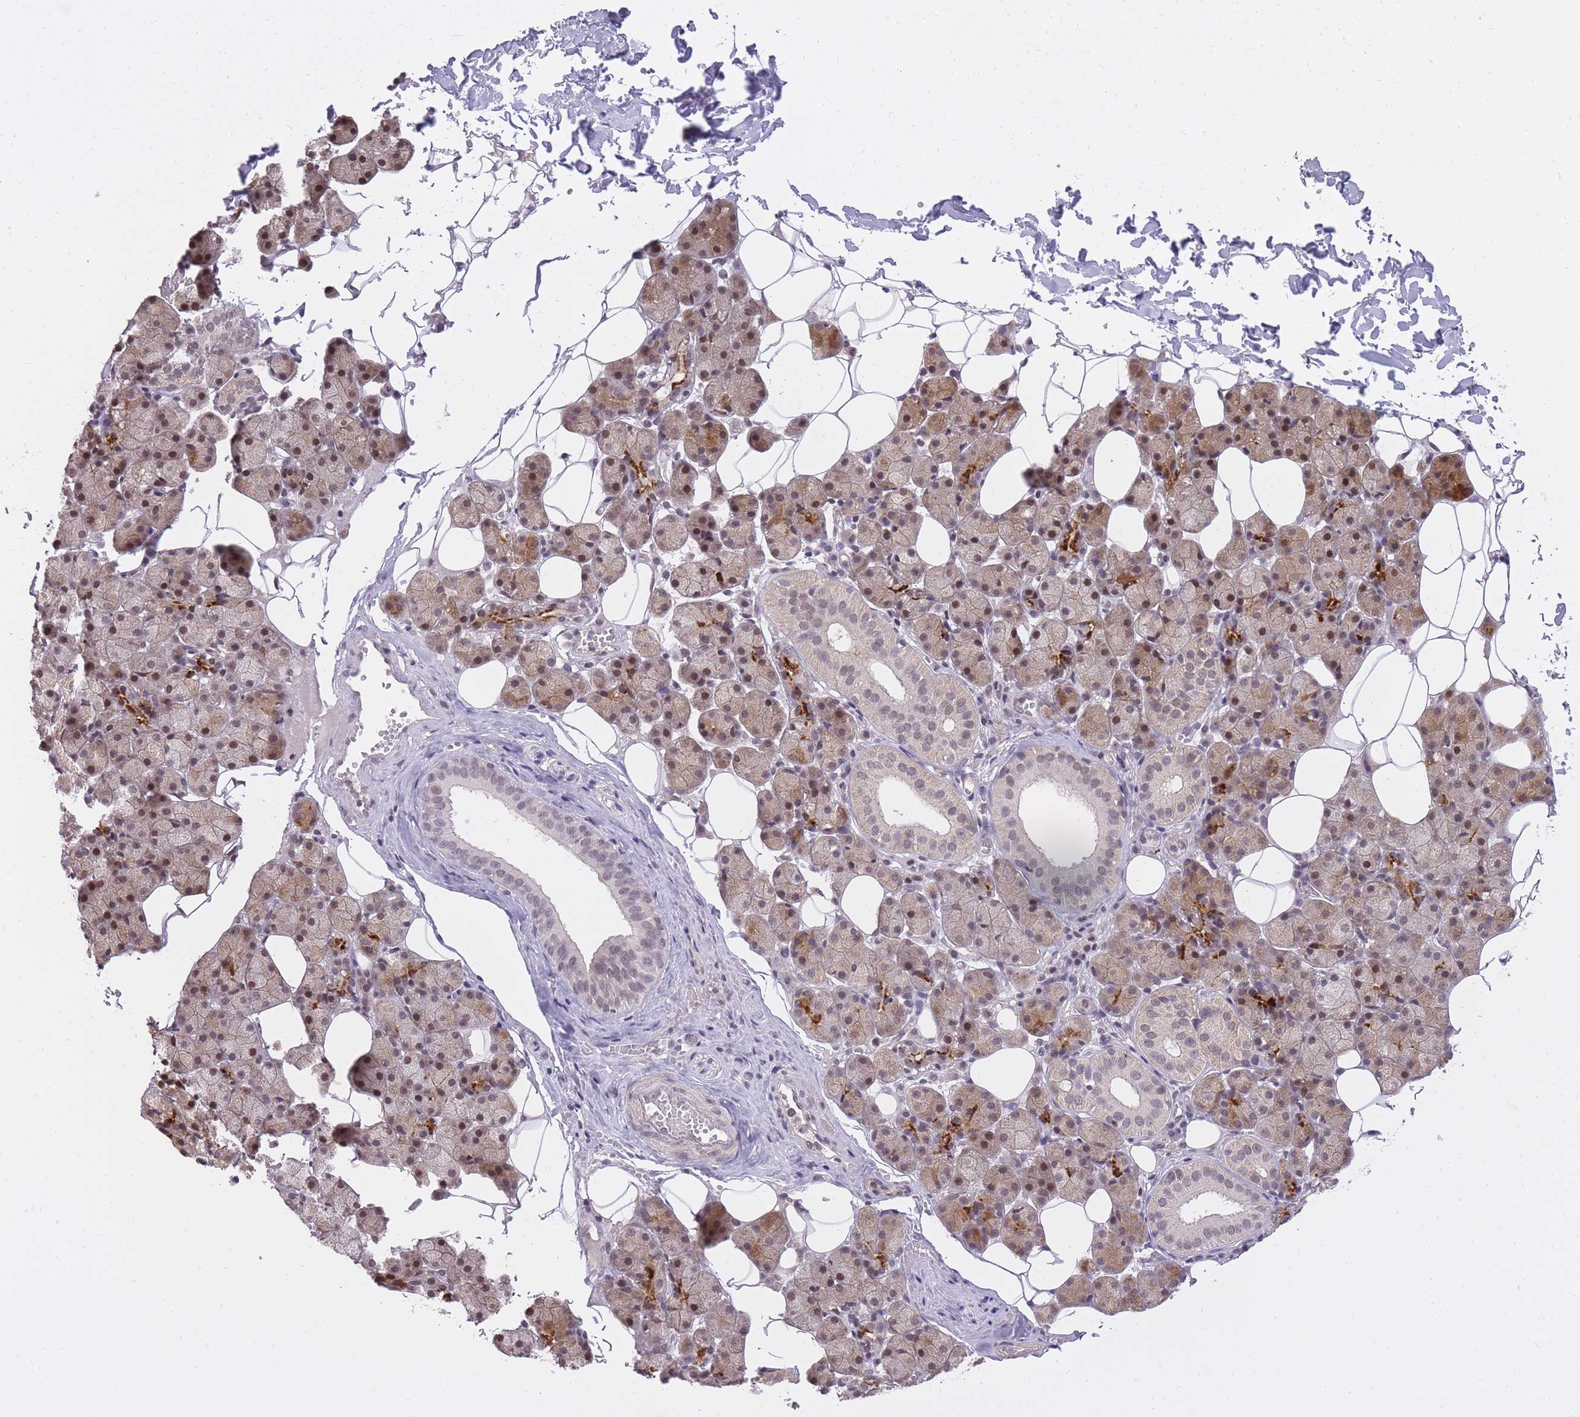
{"staining": {"intensity": "moderate", "quantity": "25%-75%", "location": "cytoplasmic/membranous,nuclear"}, "tissue": "salivary gland", "cell_type": "Glandular cells", "image_type": "normal", "snomed": [{"axis": "morphology", "description": "Normal tissue, NOS"}, {"axis": "topography", "description": "Salivary gland"}], "caption": "A brown stain shows moderate cytoplasmic/membranous,nuclear expression of a protein in glandular cells of unremarkable human salivary gland. (DAB IHC, brown staining for protein, blue staining for nuclei).", "gene": "TIGD1", "patient": {"sex": "female", "age": 33}}